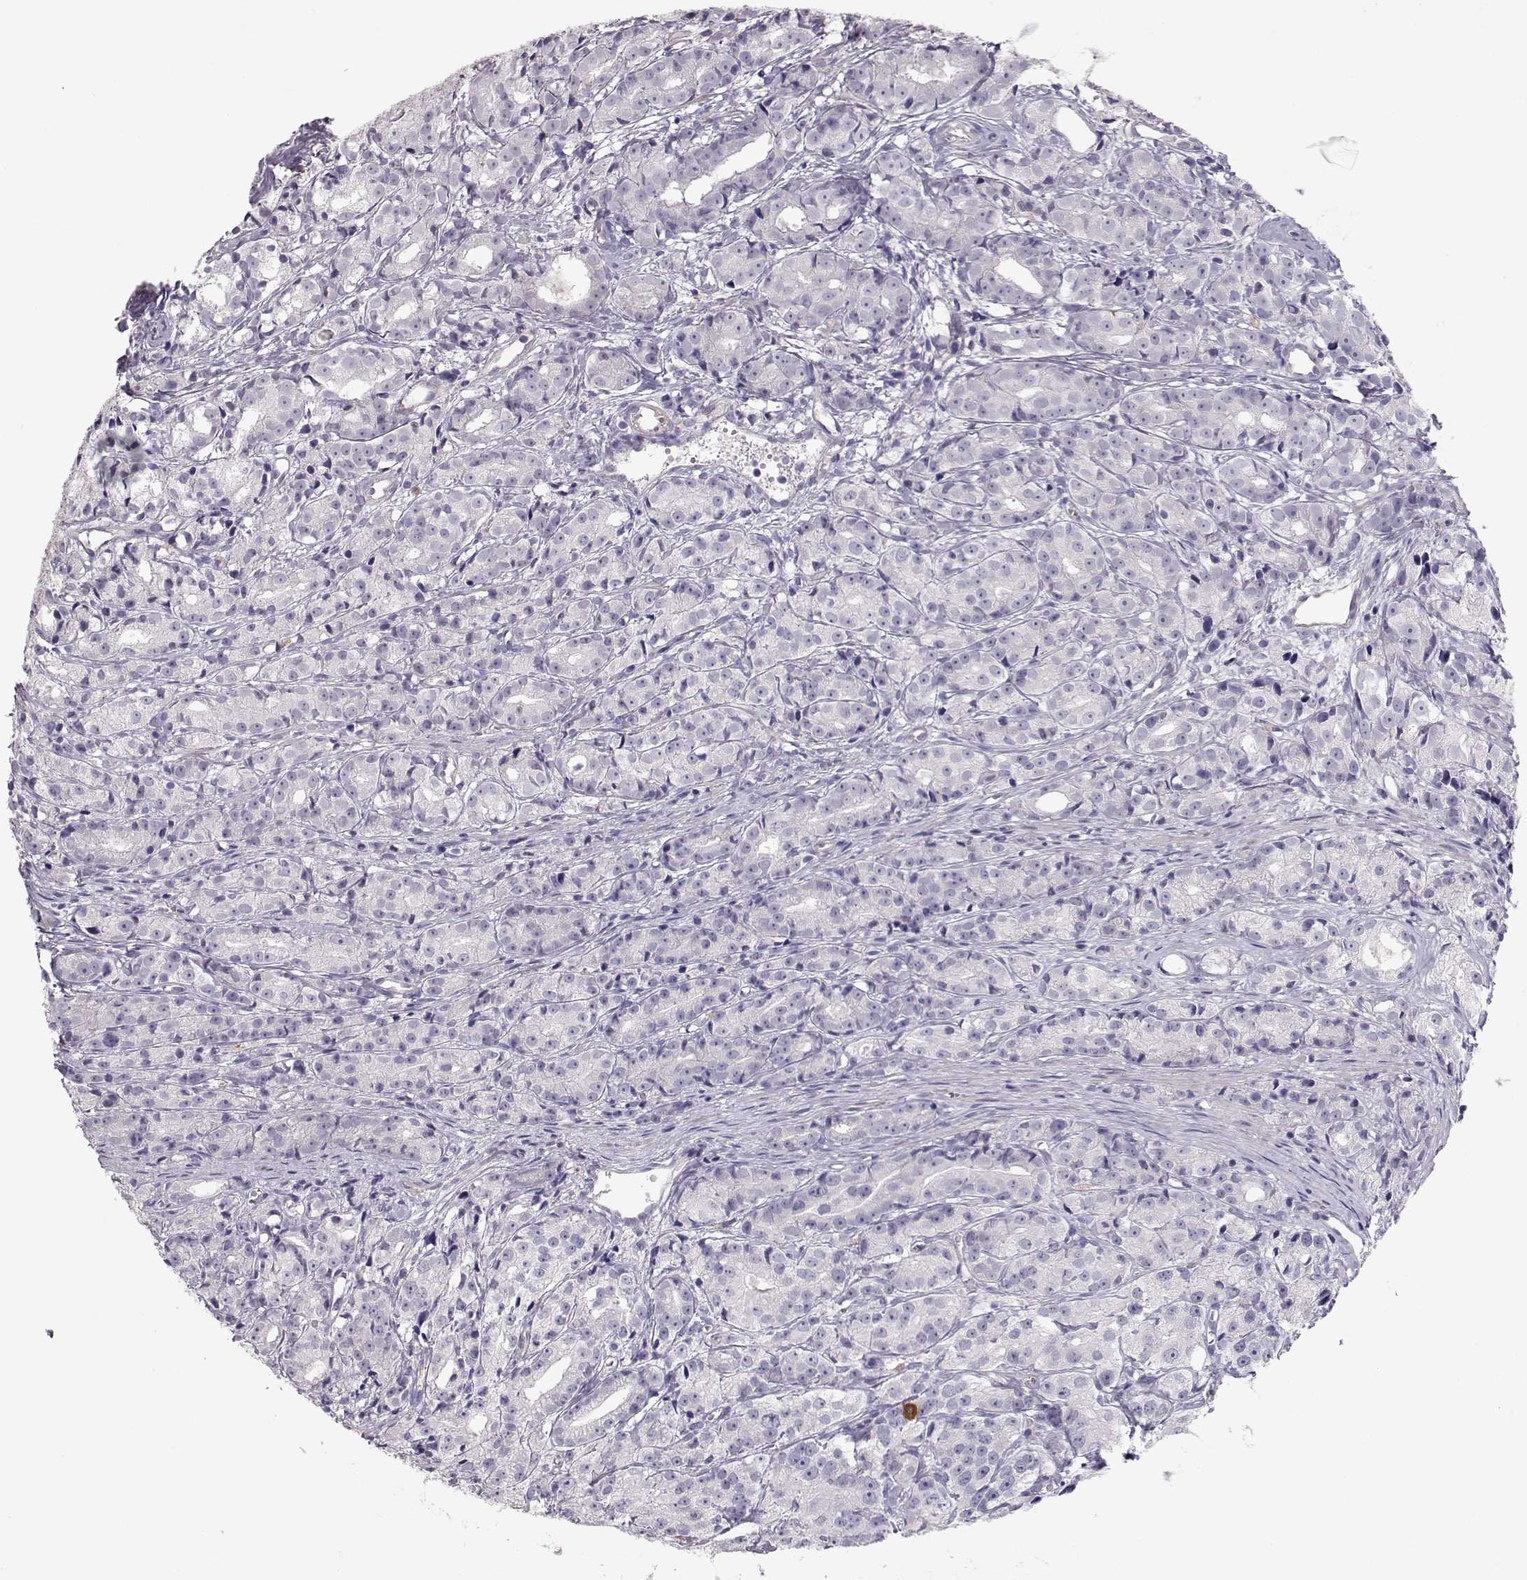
{"staining": {"intensity": "negative", "quantity": "none", "location": "none"}, "tissue": "prostate cancer", "cell_type": "Tumor cells", "image_type": "cancer", "snomed": [{"axis": "morphology", "description": "Adenocarcinoma, Medium grade"}, {"axis": "topography", "description": "Prostate"}], "caption": "Prostate cancer was stained to show a protein in brown. There is no significant staining in tumor cells.", "gene": "SLC18A1", "patient": {"sex": "male", "age": 74}}